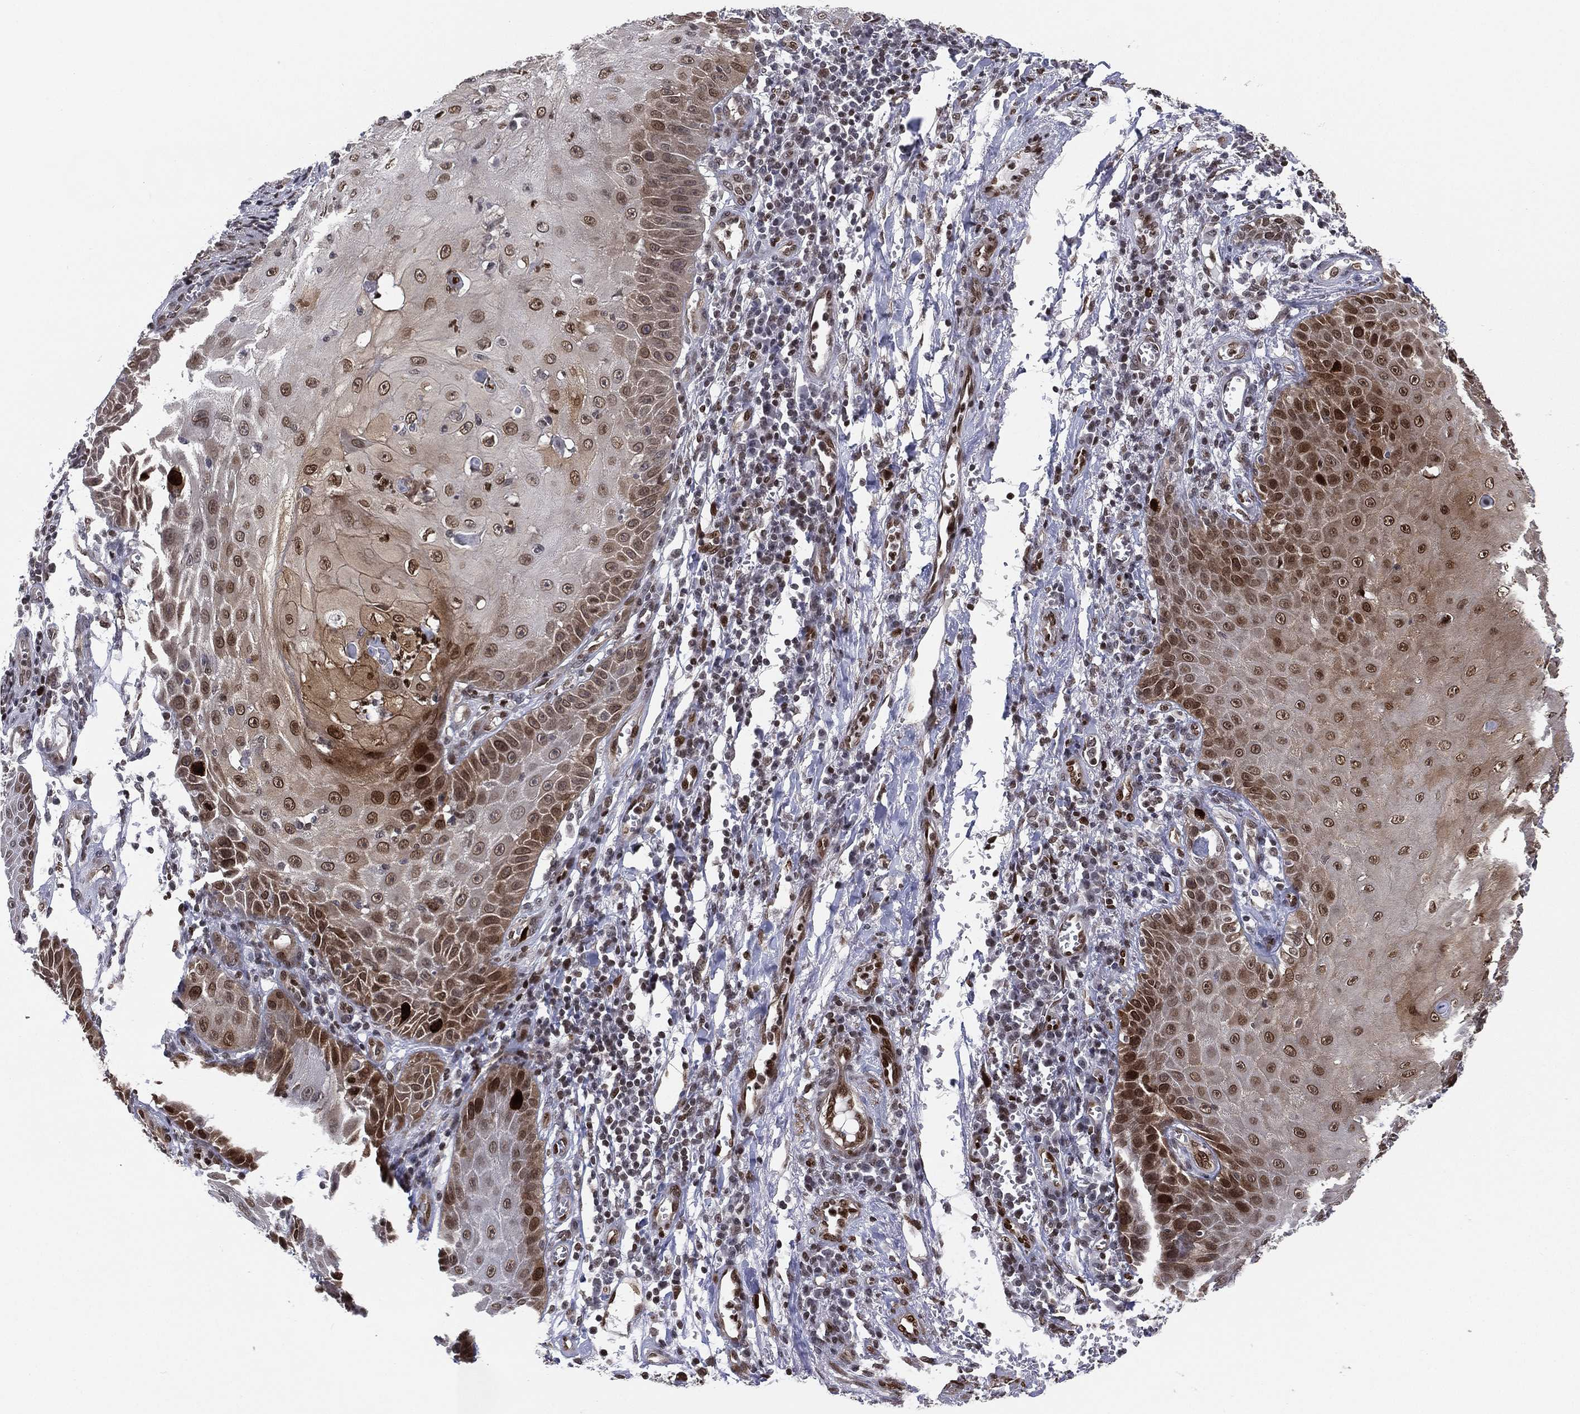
{"staining": {"intensity": "strong", "quantity": "25%-75%", "location": "cytoplasmic/membranous,nuclear"}, "tissue": "skin cancer", "cell_type": "Tumor cells", "image_type": "cancer", "snomed": [{"axis": "morphology", "description": "Squamous cell carcinoma, NOS"}, {"axis": "topography", "description": "Skin"}], "caption": "This is an image of immunohistochemistry staining of squamous cell carcinoma (skin), which shows strong expression in the cytoplasmic/membranous and nuclear of tumor cells.", "gene": "LMNB1", "patient": {"sex": "male", "age": 70}}